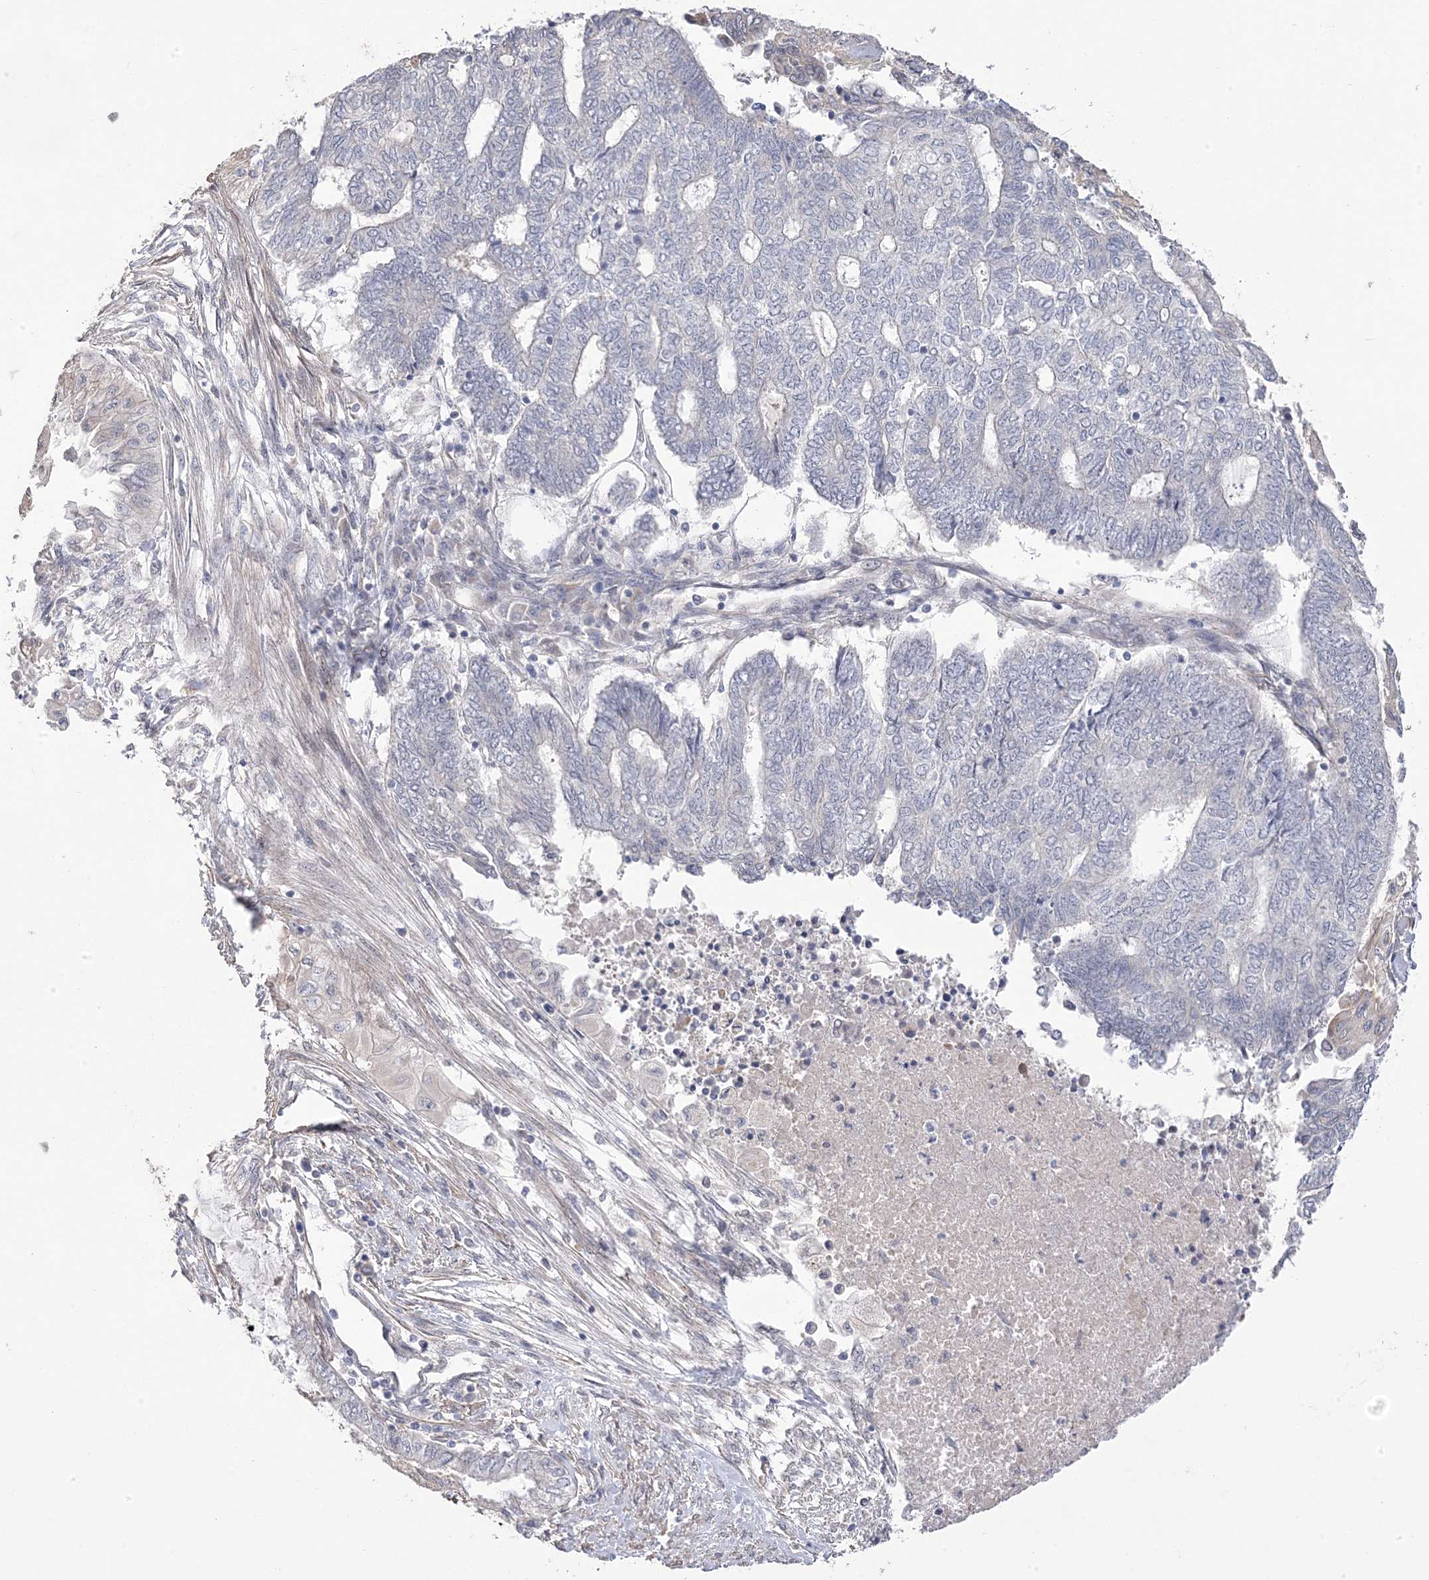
{"staining": {"intensity": "negative", "quantity": "none", "location": "none"}, "tissue": "endometrial cancer", "cell_type": "Tumor cells", "image_type": "cancer", "snomed": [{"axis": "morphology", "description": "Adenocarcinoma, NOS"}, {"axis": "topography", "description": "Uterus"}, {"axis": "topography", "description": "Endometrium"}], "caption": "This is an immunohistochemistry (IHC) histopathology image of adenocarcinoma (endometrial). There is no staining in tumor cells.", "gene": "GTPBP6", "patient": {"sex": "female", "age": 70}}